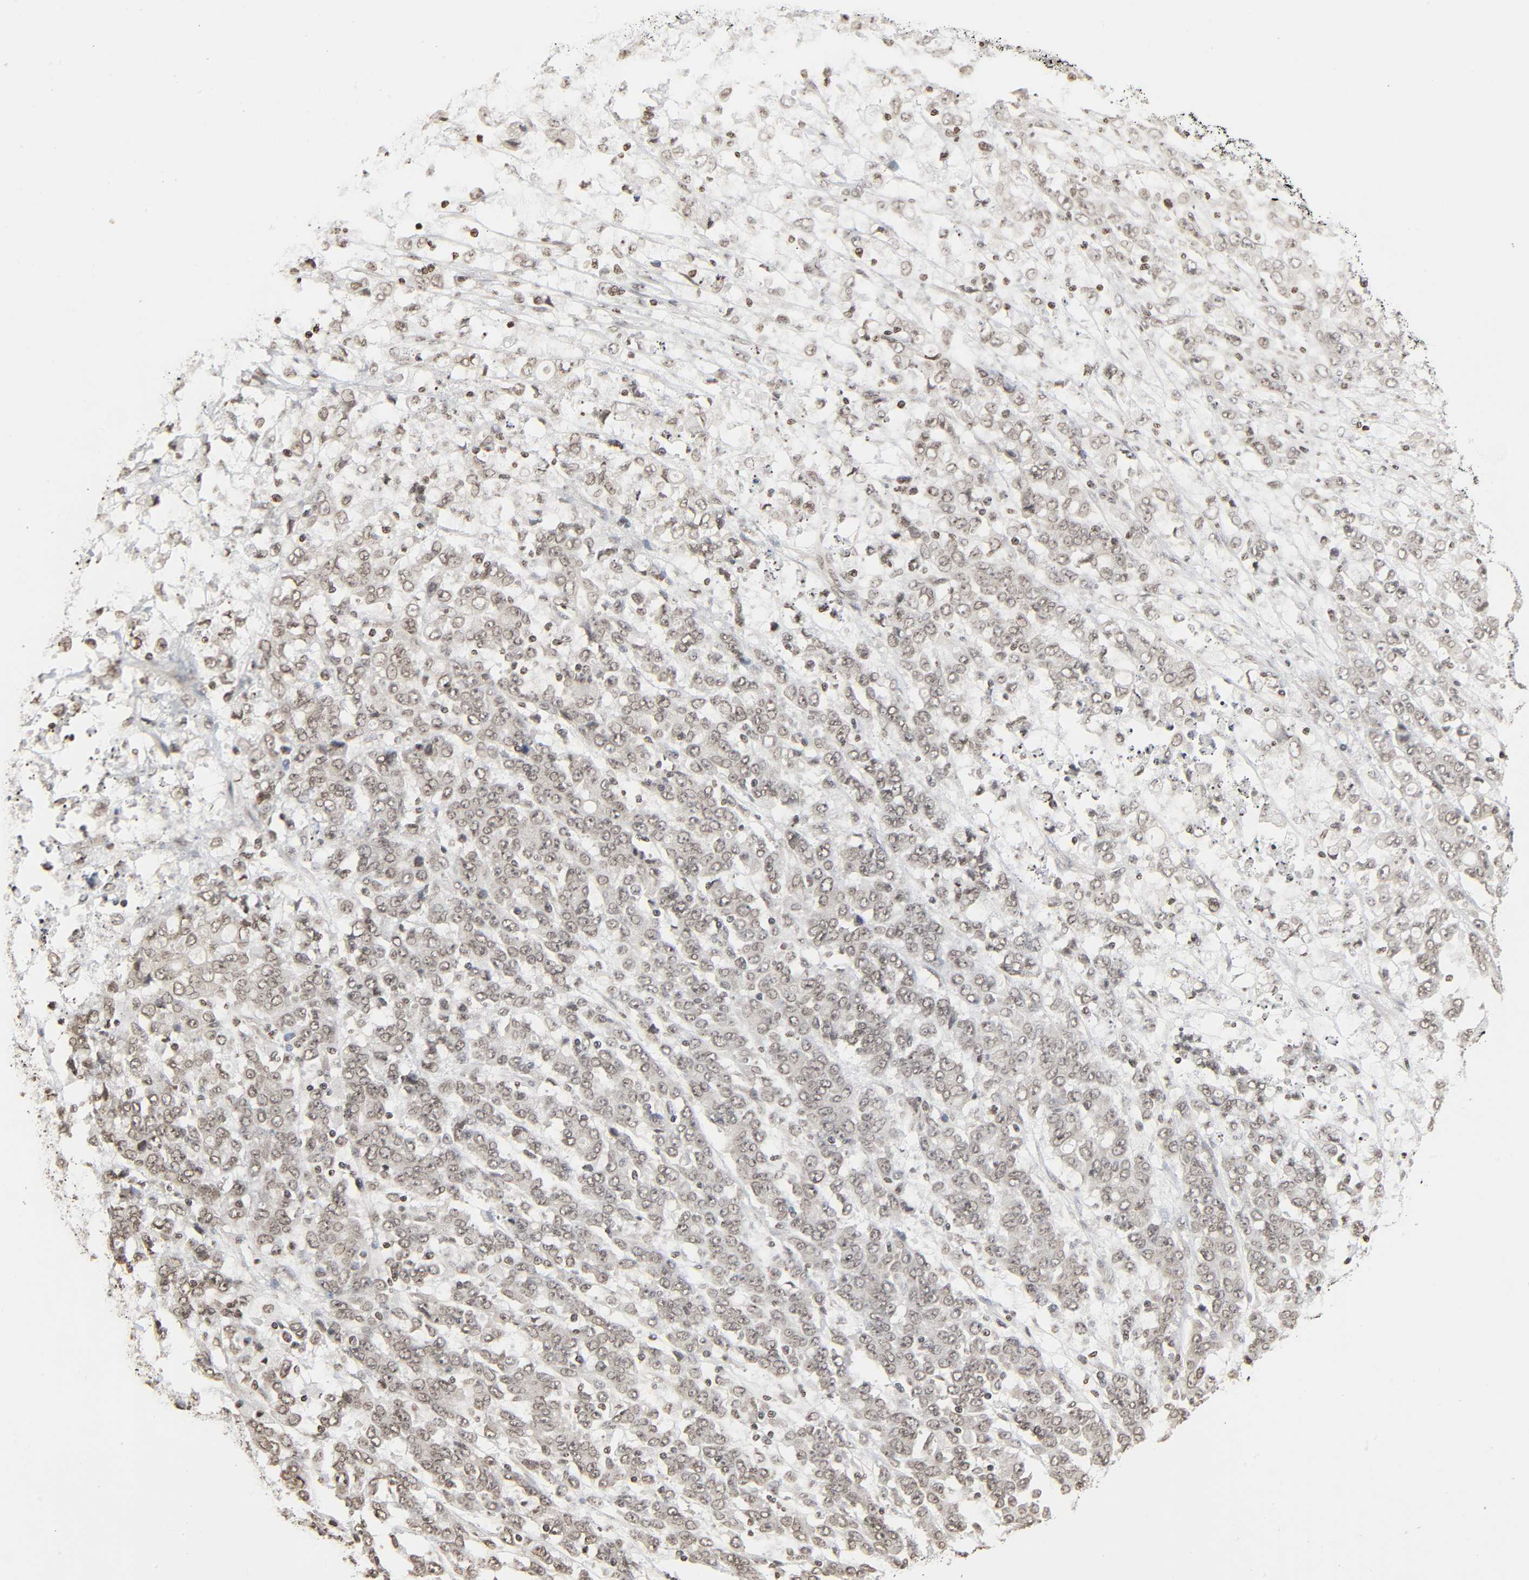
{"staining": {"intensity": "weak", "quantity": ">75%", "location": "nuclear"}, "tissue": "stomach cancer", "cell_type": "Tumor cells", "image_type": "cancer", "snomed": [{"axis": "morphology", "description": "Adenocarcinoma, NOS"}, {"axis": "topography", "description": "Stomach, lower"}], "caption": "Immunohistochemical staining of human stomach cancer reveals low levels of weak nuclear protein expression in approximately >75% of tumor cells. (IHC, brightfield microscopy, high magnification).", "gene": "ELAVL1", "patient": {"sex": "female", "age": 71}}